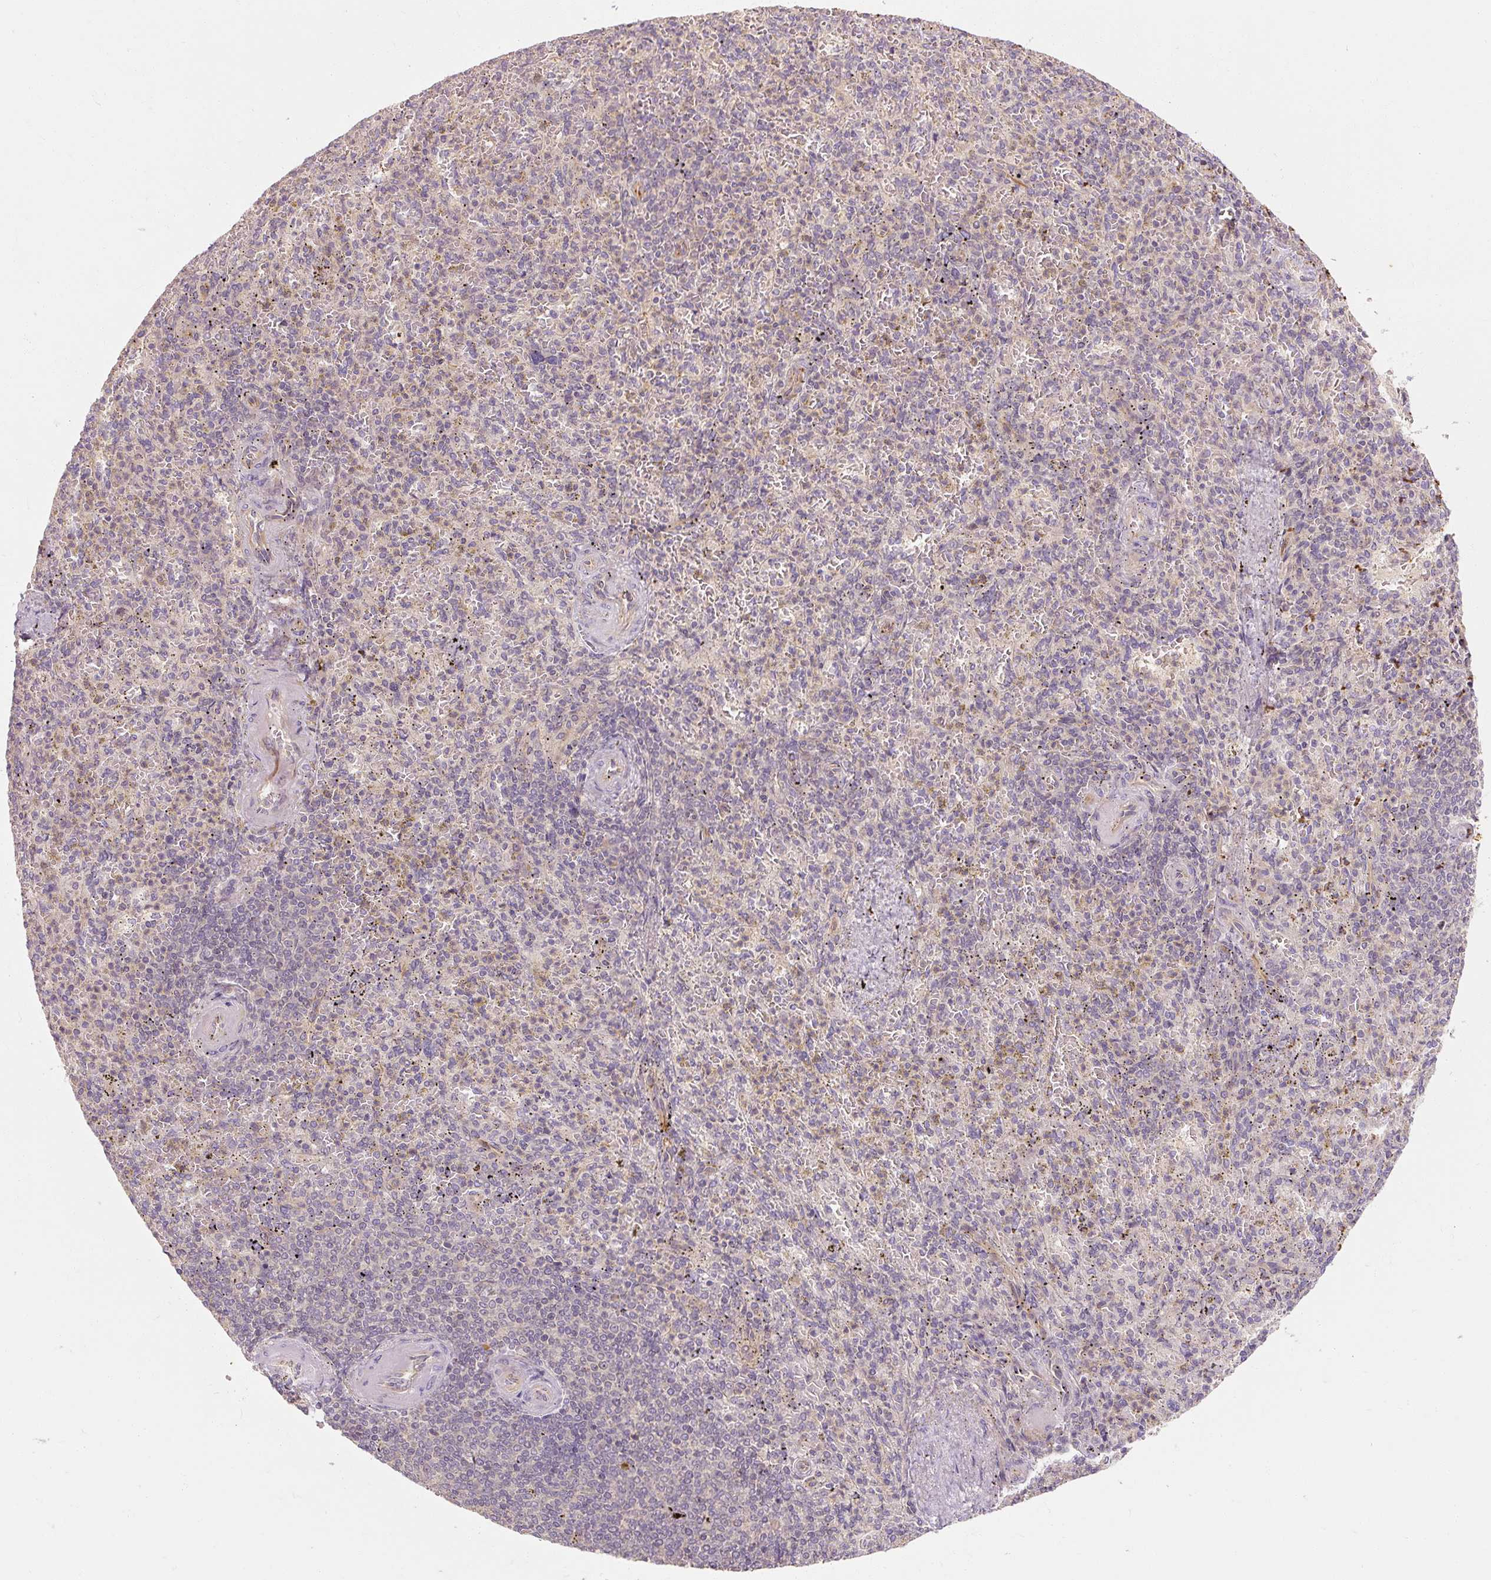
{"staining": {"intensity": "negative", "quantity": "none", "location": "none"}, "tissue": "spleen", "cell_type": "Cells in red pulp", "image_type": "normal", "snomed": [{"axis": "morphology", "description": "Normal tissue, NOS"}, {"axis": "topography", "description": "Spleen"}], "caption": "Protein analysis of benign spleen exhibits no significant expression in cells in red pulp.", "gene": "RB1CC1", "patient": {"sex": "female", "age": 74}}